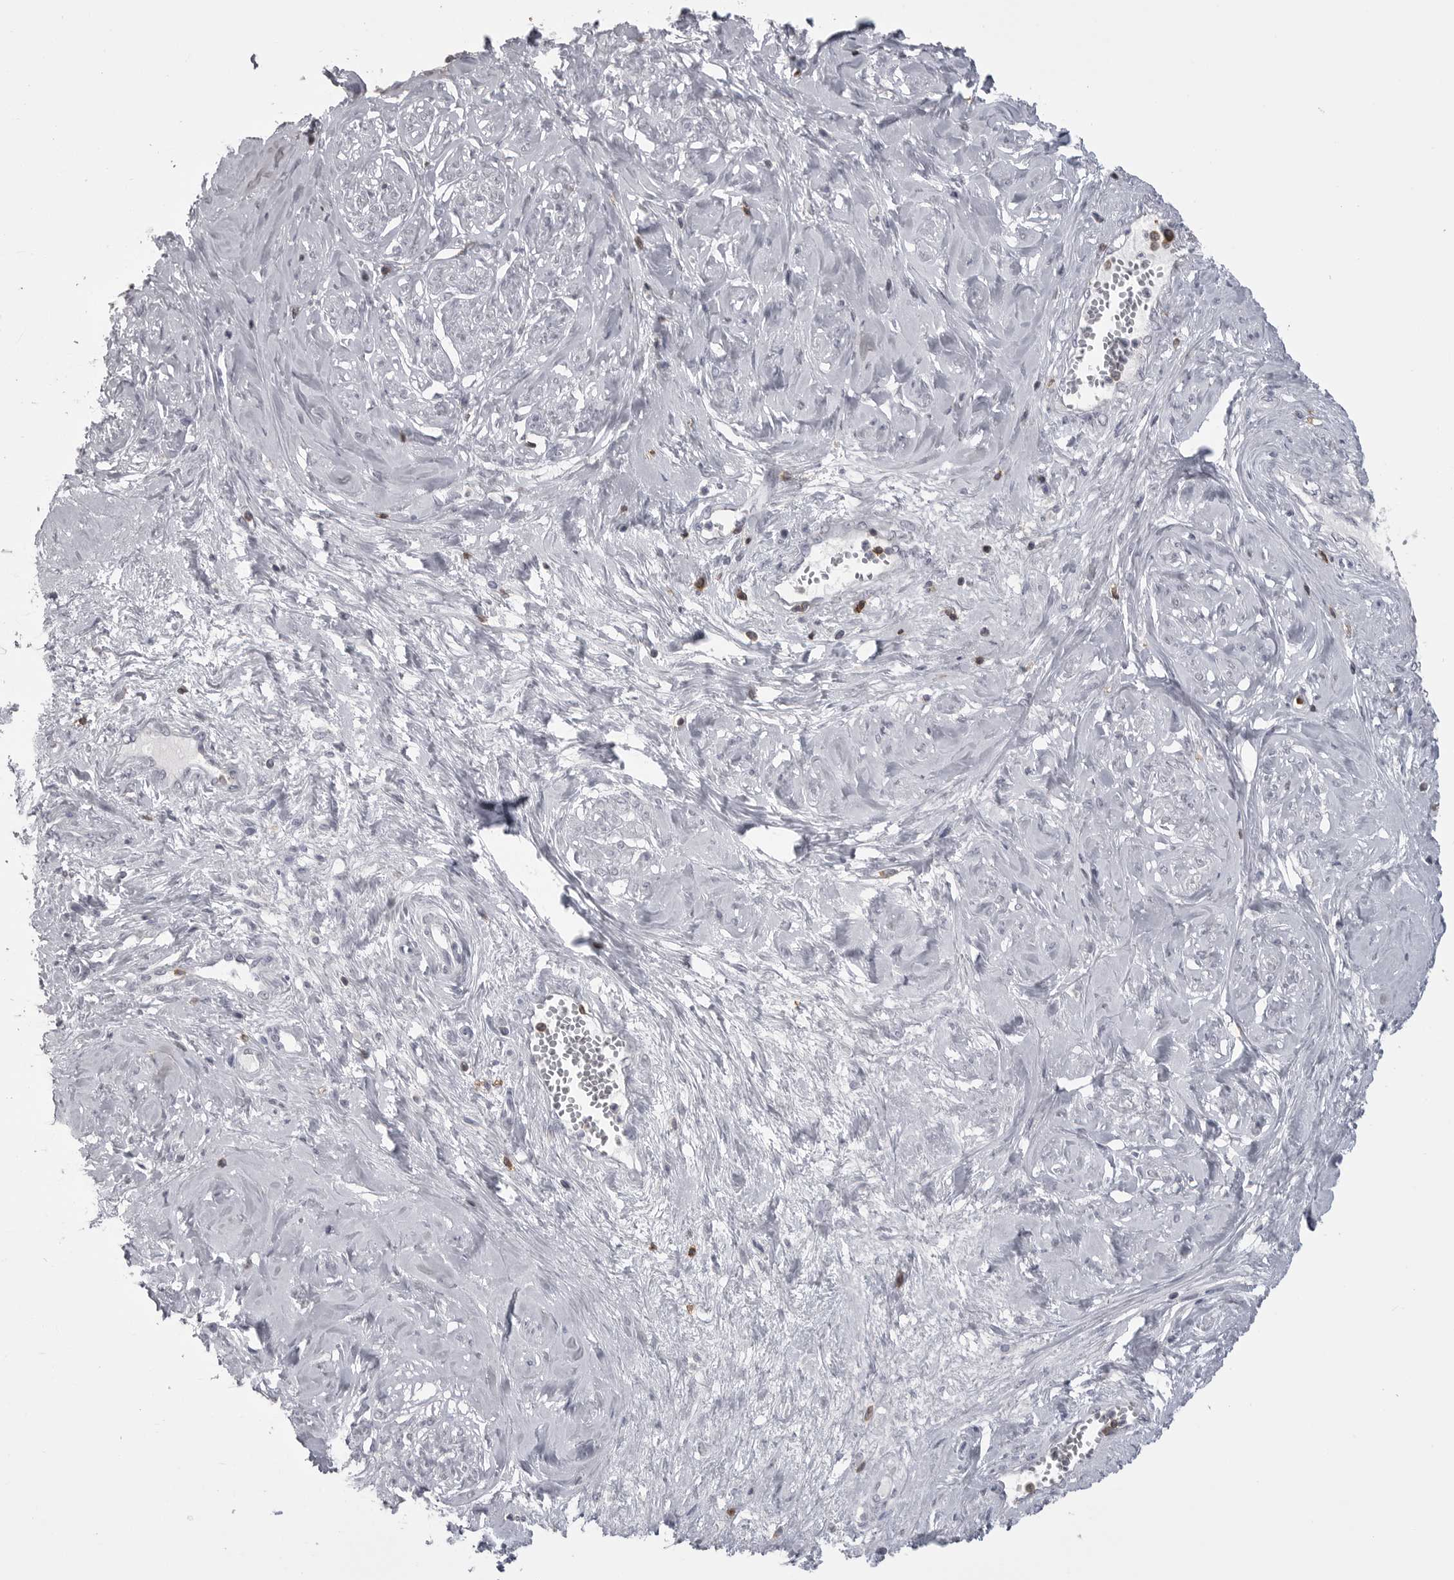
{"staining": {"intensity": "negative", "quantity": "none", "location": "none"}, "tissue": "cervical cancer", "cell_type": "Tumor cells", "image_type": "cancer", "snomed": [{"axis": "morphology", "description": "Adenocarcinoma, NOS"}, {"axis": "topography", "description": "Cervix"}], "caption": "This image is of adenocarcinoma (cervical) stained with immunohistochemistry to label a protein in brown with the nuclei are counter-stained blue. There is no staining in tumor cells.", "gene": "ITGAL", "patient": {"sex": "female", "age": 44}}